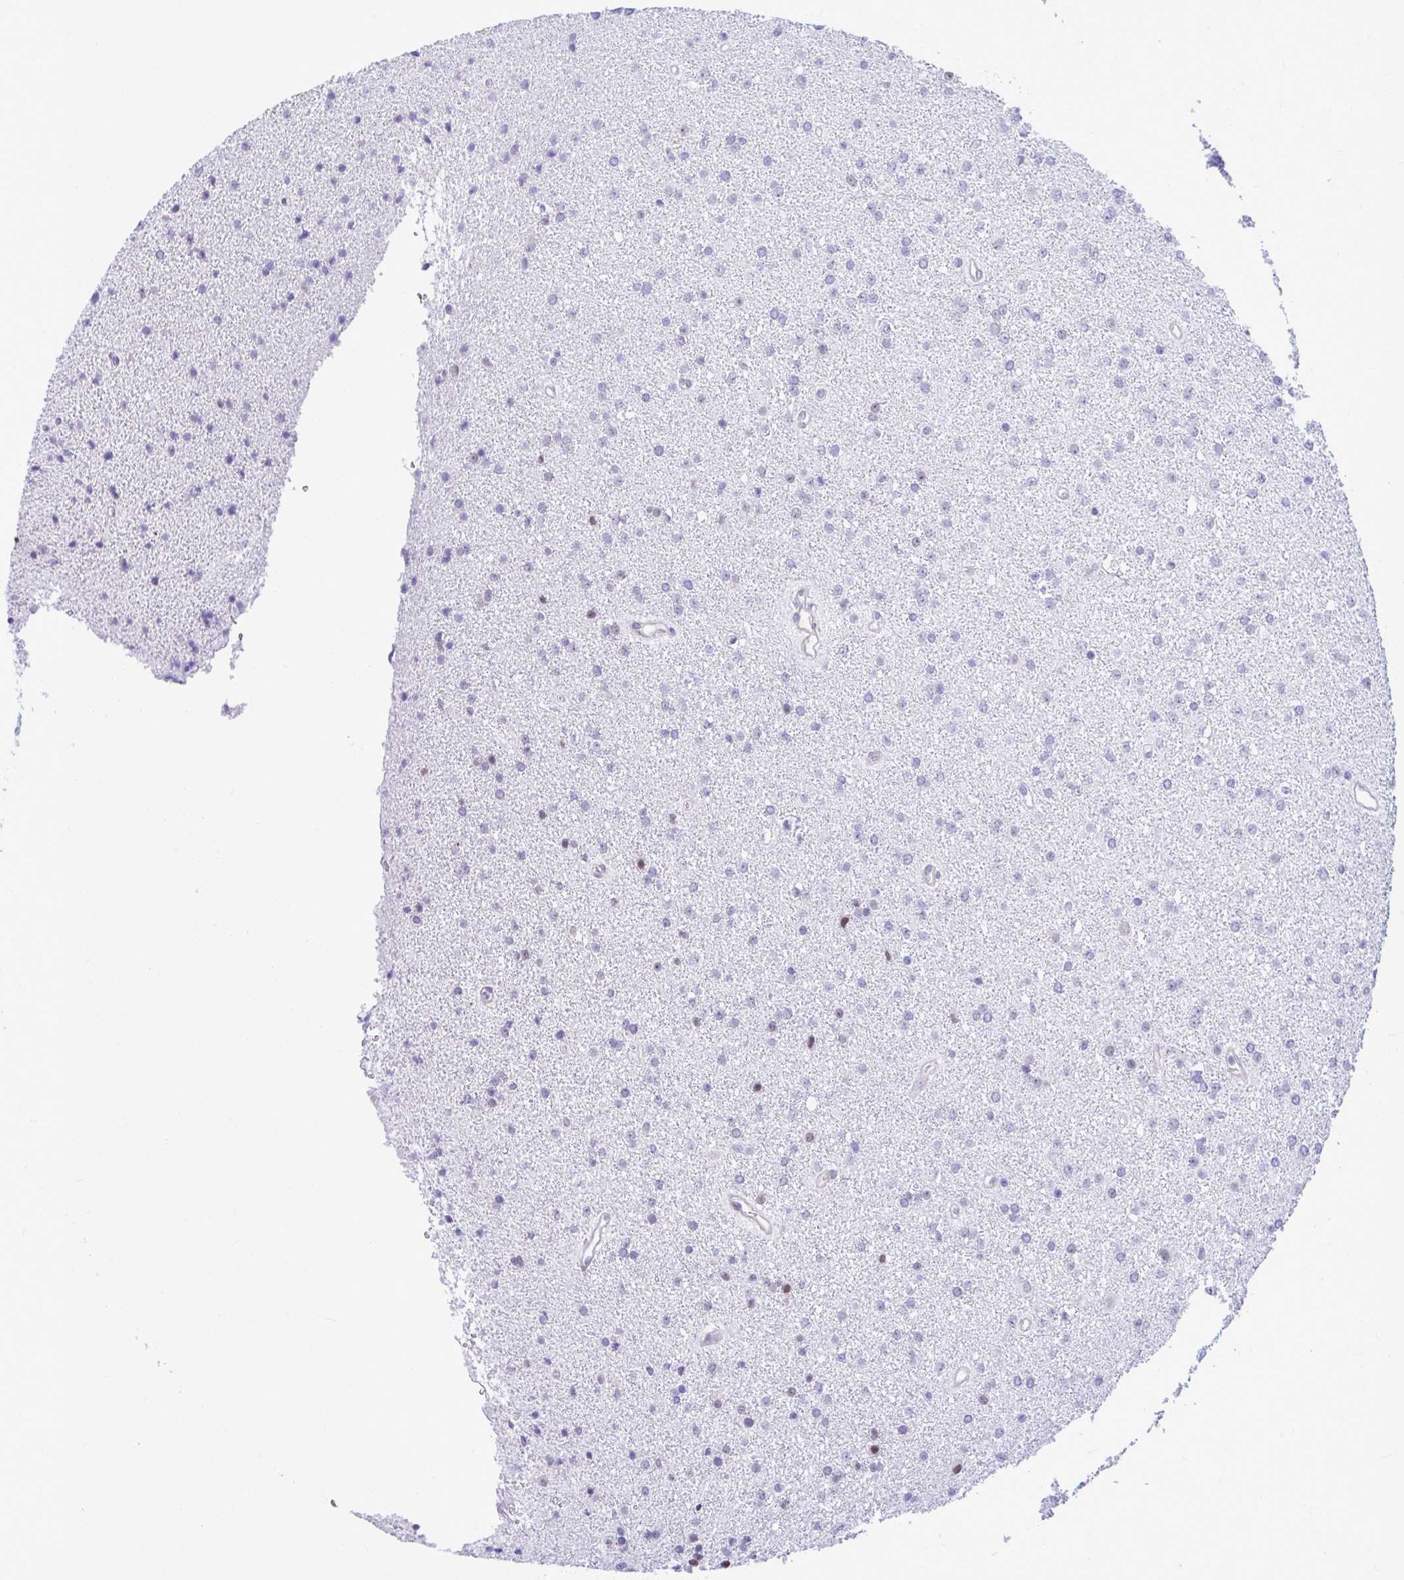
{"staining": {"intensity": "negative", "quantity": "none", "location": "none"}, "tissue": "glioma", "cell_type": "Tumor cells", "image_type": "cancer", "snomed": [{"axis": "morphology", "description": "Glioma, malignant, Low grade"}, {"axis": "topography", "description": "Brain"}], "caption": "DAB immunohistochemical staining of glioma displays no significant expression in tumor cells. (DAB immunohistochemistry, high magnification).", "gene": "SLC25A51", "patient": {"sex": "female", "age": 34}}